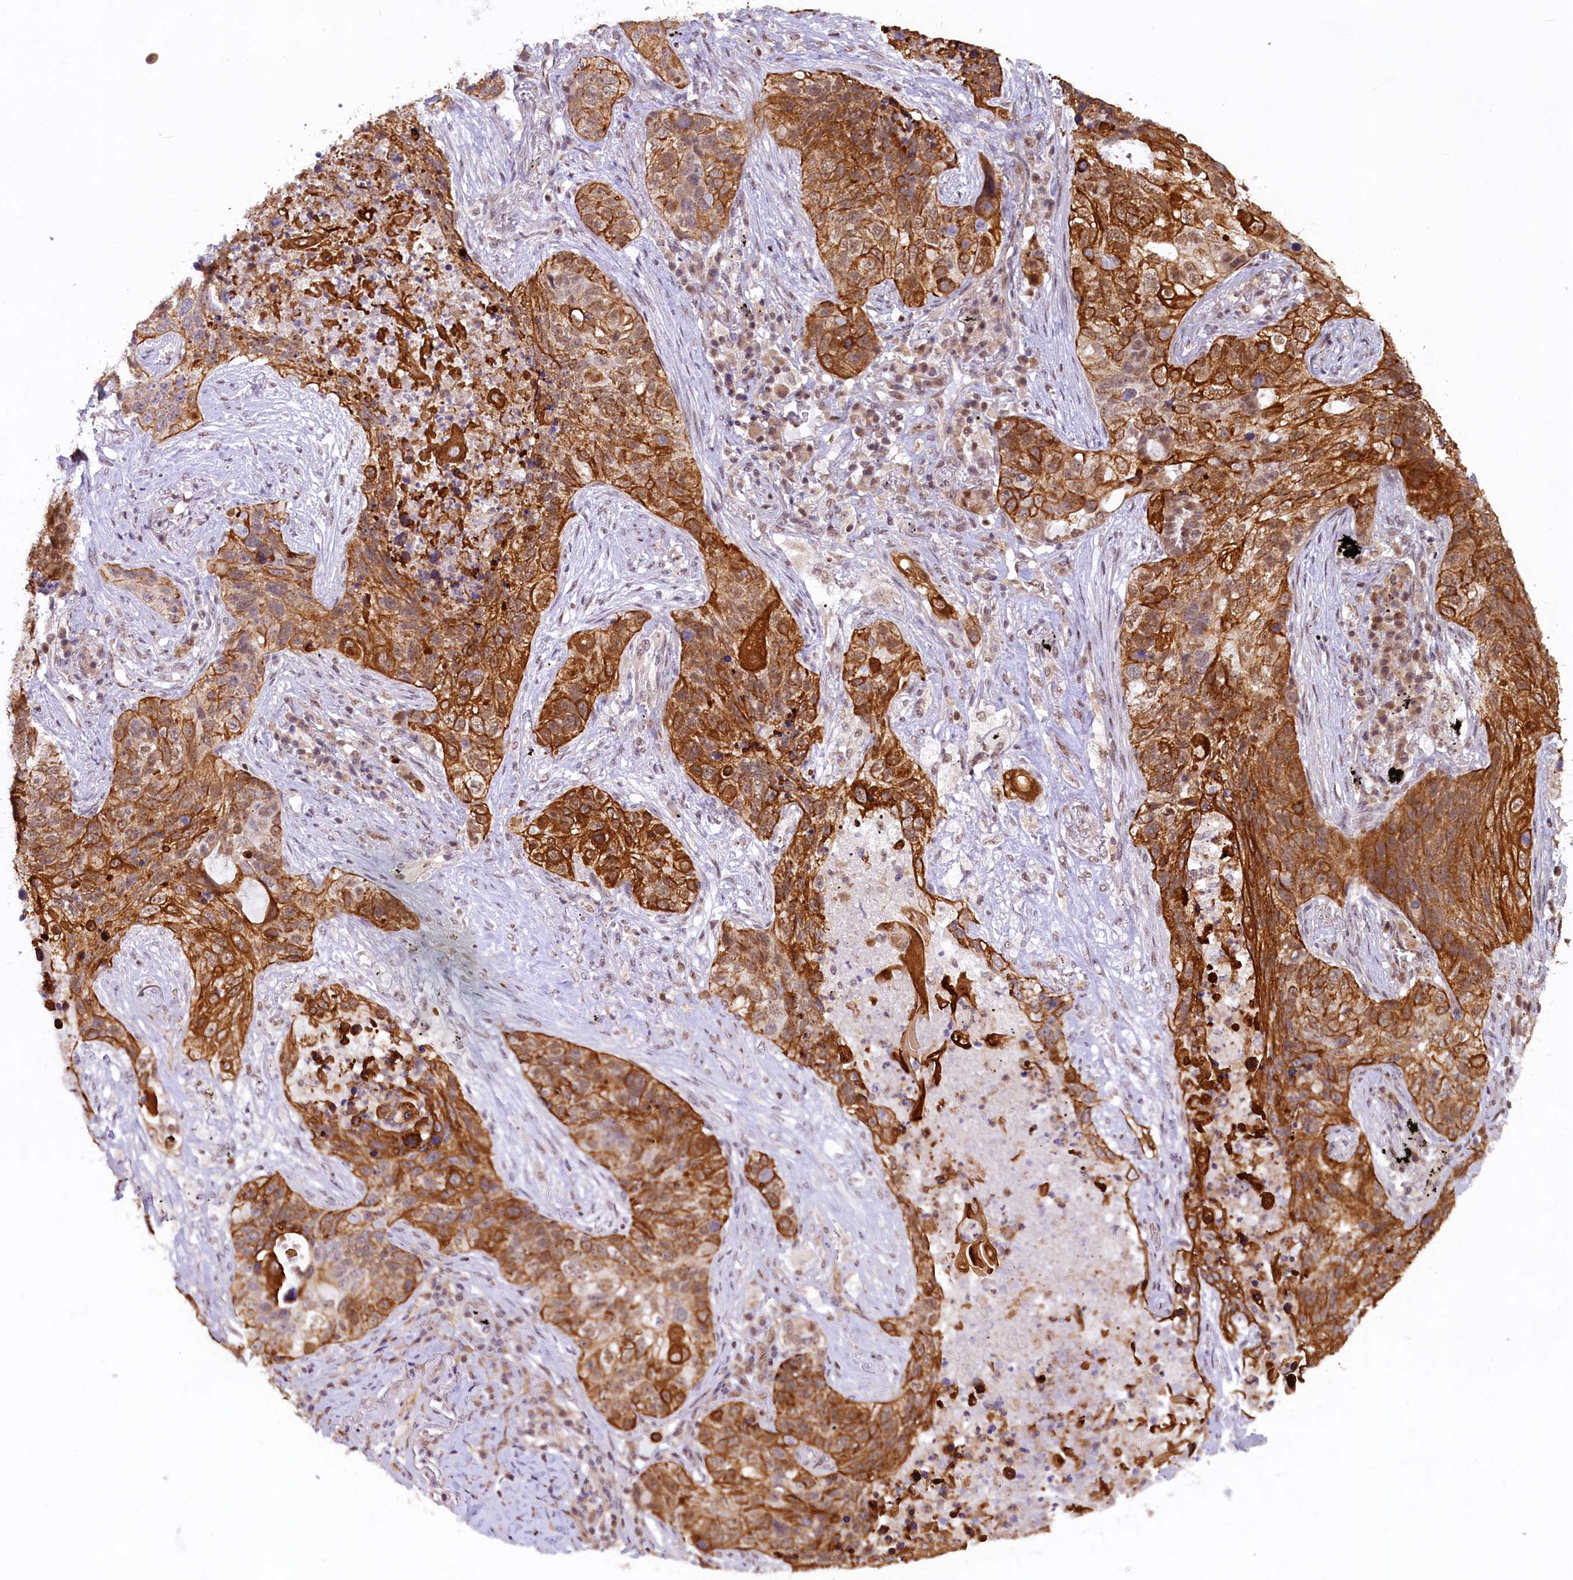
{"staining": {"intensity": "moderate", "quantity": ">75%", "location": "cytoplasmic/membranous"}, "tissue": "lung cancer", "cell_type": "Tumor cells", "image_type": "cancer", "snomed": [{"axis": "morphology", "description": "Squamous cell carcinoma, NOS"}, {"axis": "topography", "description": "Lung"}], "caption": "IHC image of neoplastic tissue: human lung cancer (squamous cell carcinoma) stained using immunohistochemistry (IHC) demonstrates medium levels of moderate protein expression localized specifically in the cytoplasmic/membranous of tumor cells, appearing as a cytoplasmic/membranous brown color.", "gene": "CARD8", "patient": {"sex": "female", "age": 63}}